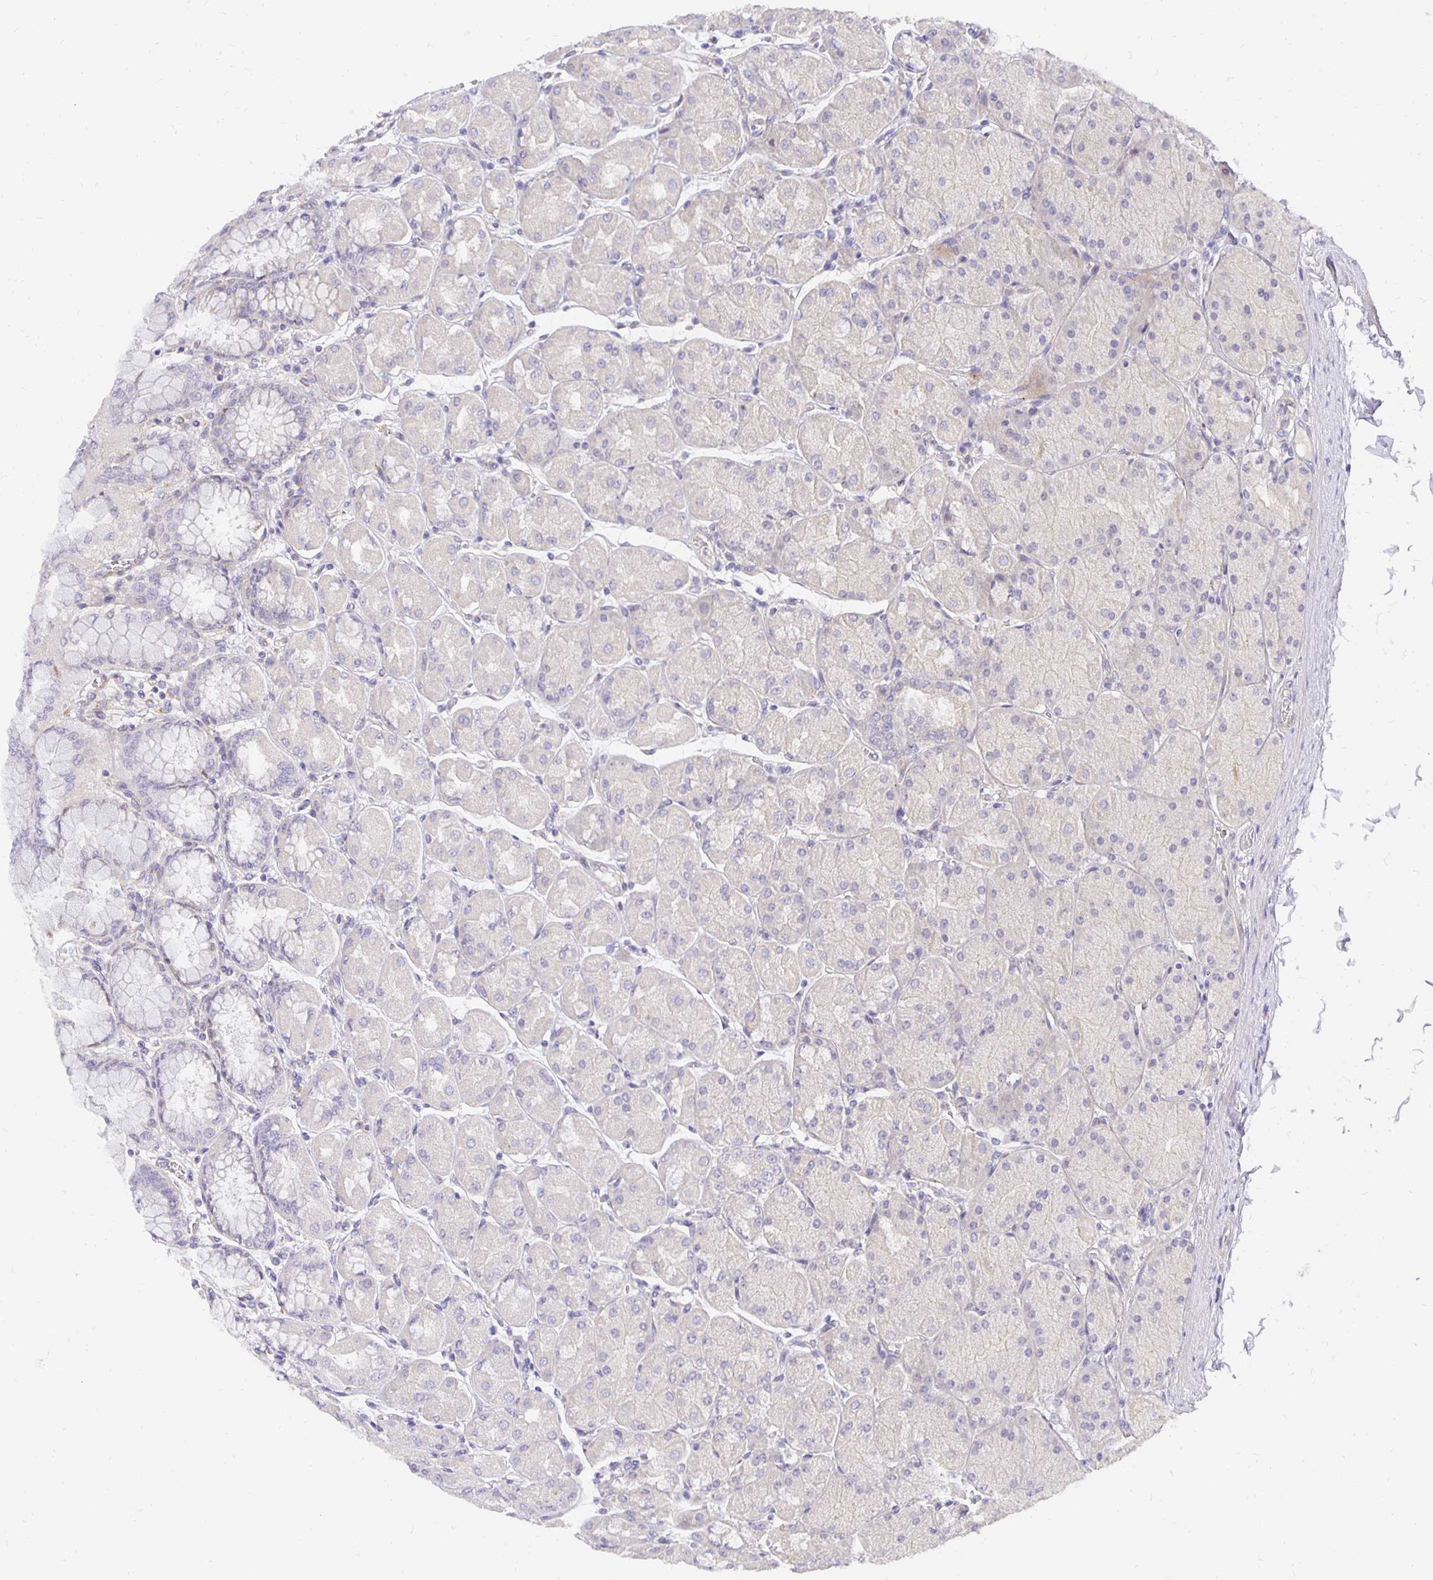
{"staining": {"intensity": "weak", "quantity": "<25%", "location": "cytoplasmic/membranous"}, "tissue": "stomach", "cell_type": "Glandular cells", "image_type": "normal", "snomed": [{"axis": "morphology", "description": "Normal tissue, NOS"}, {"axis": "topography", "description": "Stomach, upper"}], "caption": "Stomach was stained to show a protein in brown. There is no significant staining in glandular cells. The staining is performed using DAB (3,3'-diaminobenzidine) brown chromogen with nuclei counter-stained in using hematoxylin.", "gene": "PLOD1", "patient": {"sex": "female", "age": 56}}